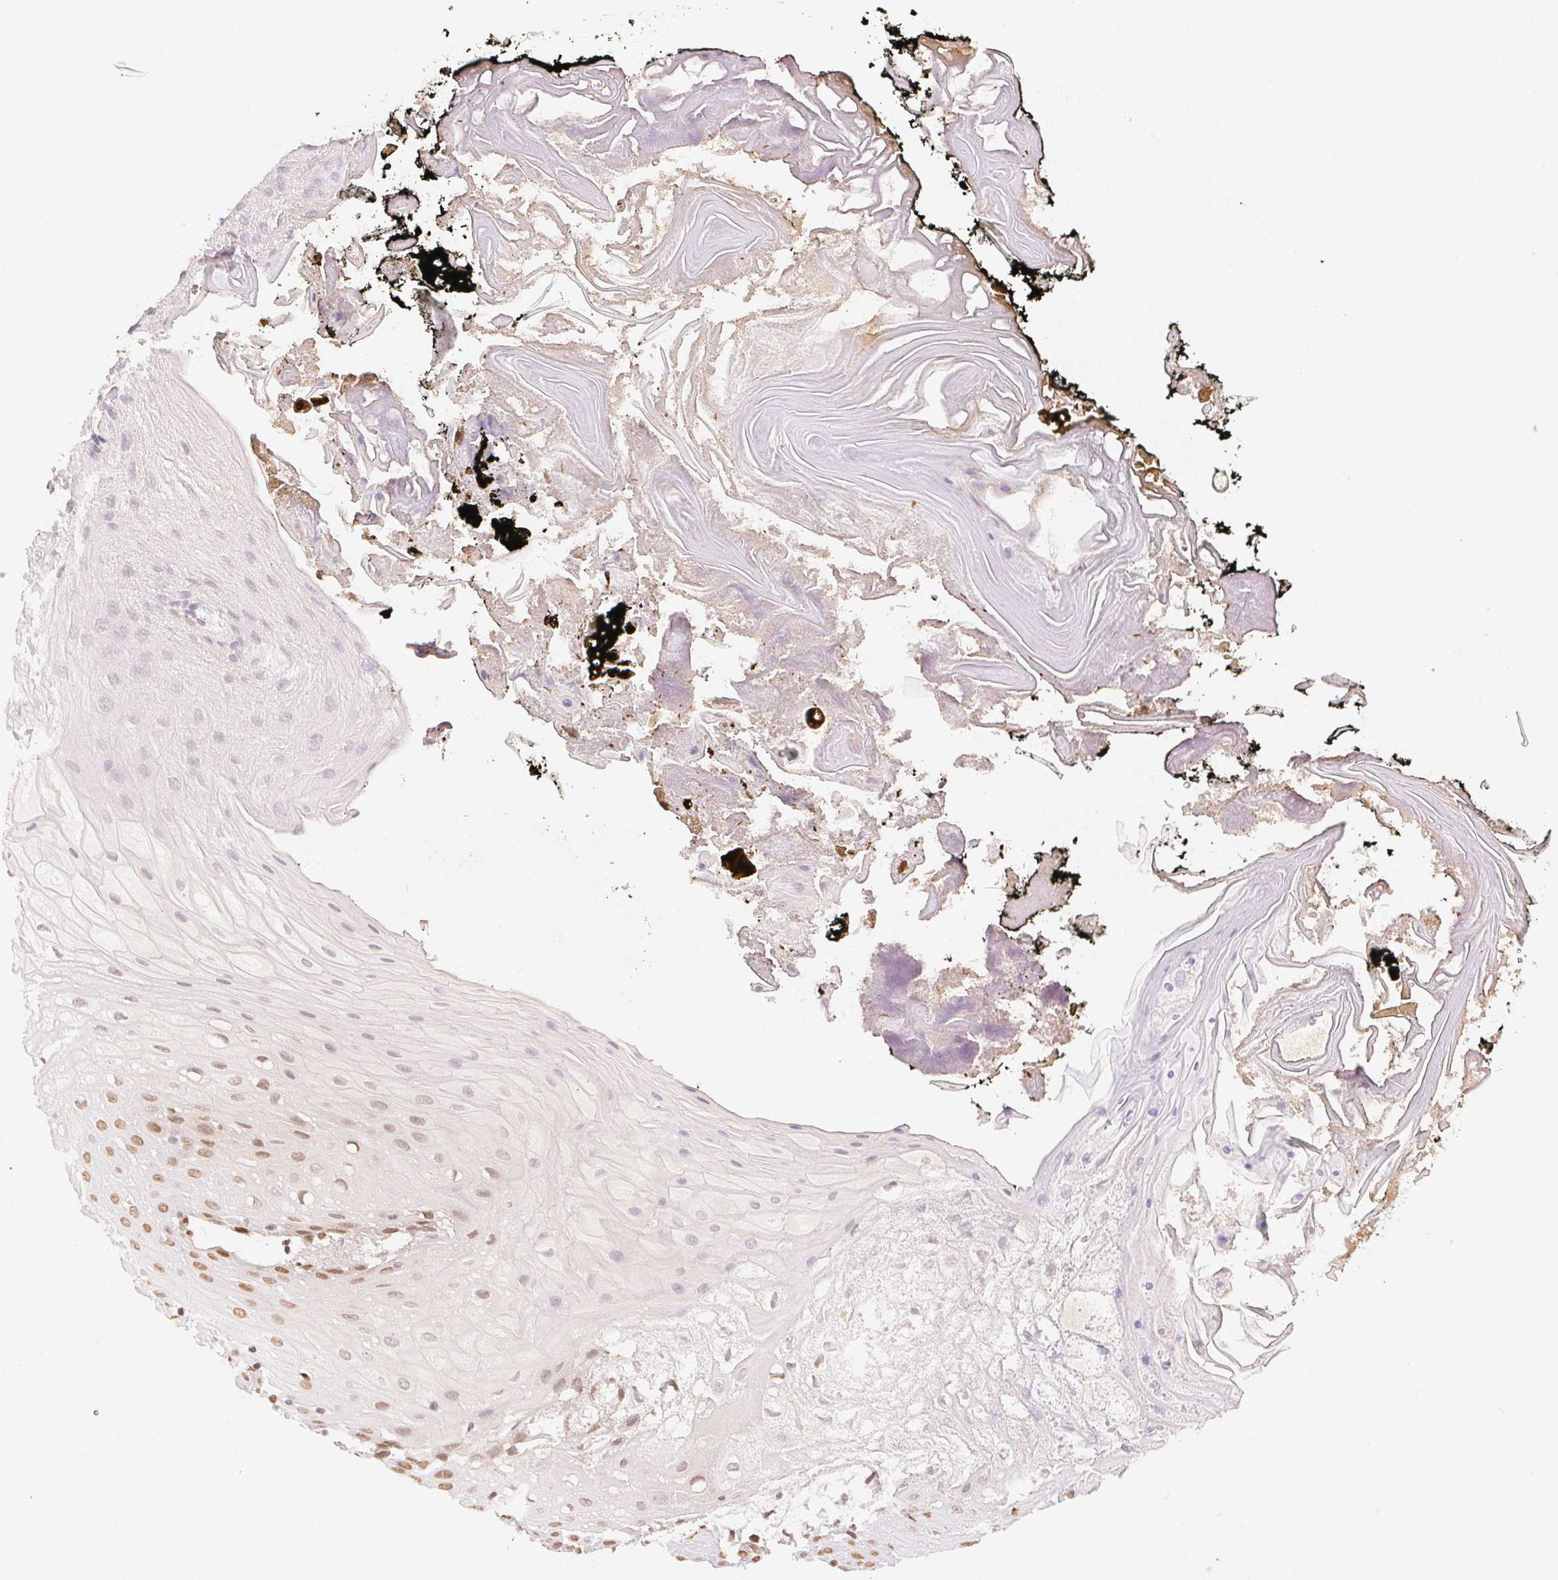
{"staining": {"intensity": "moderate", "quantity": ">75%", "location": "nuclear"}, "tissue": "oral mucosa", "cell_type": "Squamous epithelial cells", "image_type": "normal", "snomed": [{"axis": "morphology", "description": "Normal tissue, NOS"}, {"axis": "morphology", "description": "Squamous cell carcinoma, NOS"}, {"axis": "topography", "description": "Oral tissue"}, {"axis": "topography", "description": "Head-Neck"}], "caption": "Protein staining by IHC reveals moderate nuclear positivity in about >75% of squamous epithelial cells in normal oral mucosa. (Brightfield microscopy of DAB IHC at high magnification).", "gene": "H2AZ1", "patient": {"sex": "male", "age": 69}}